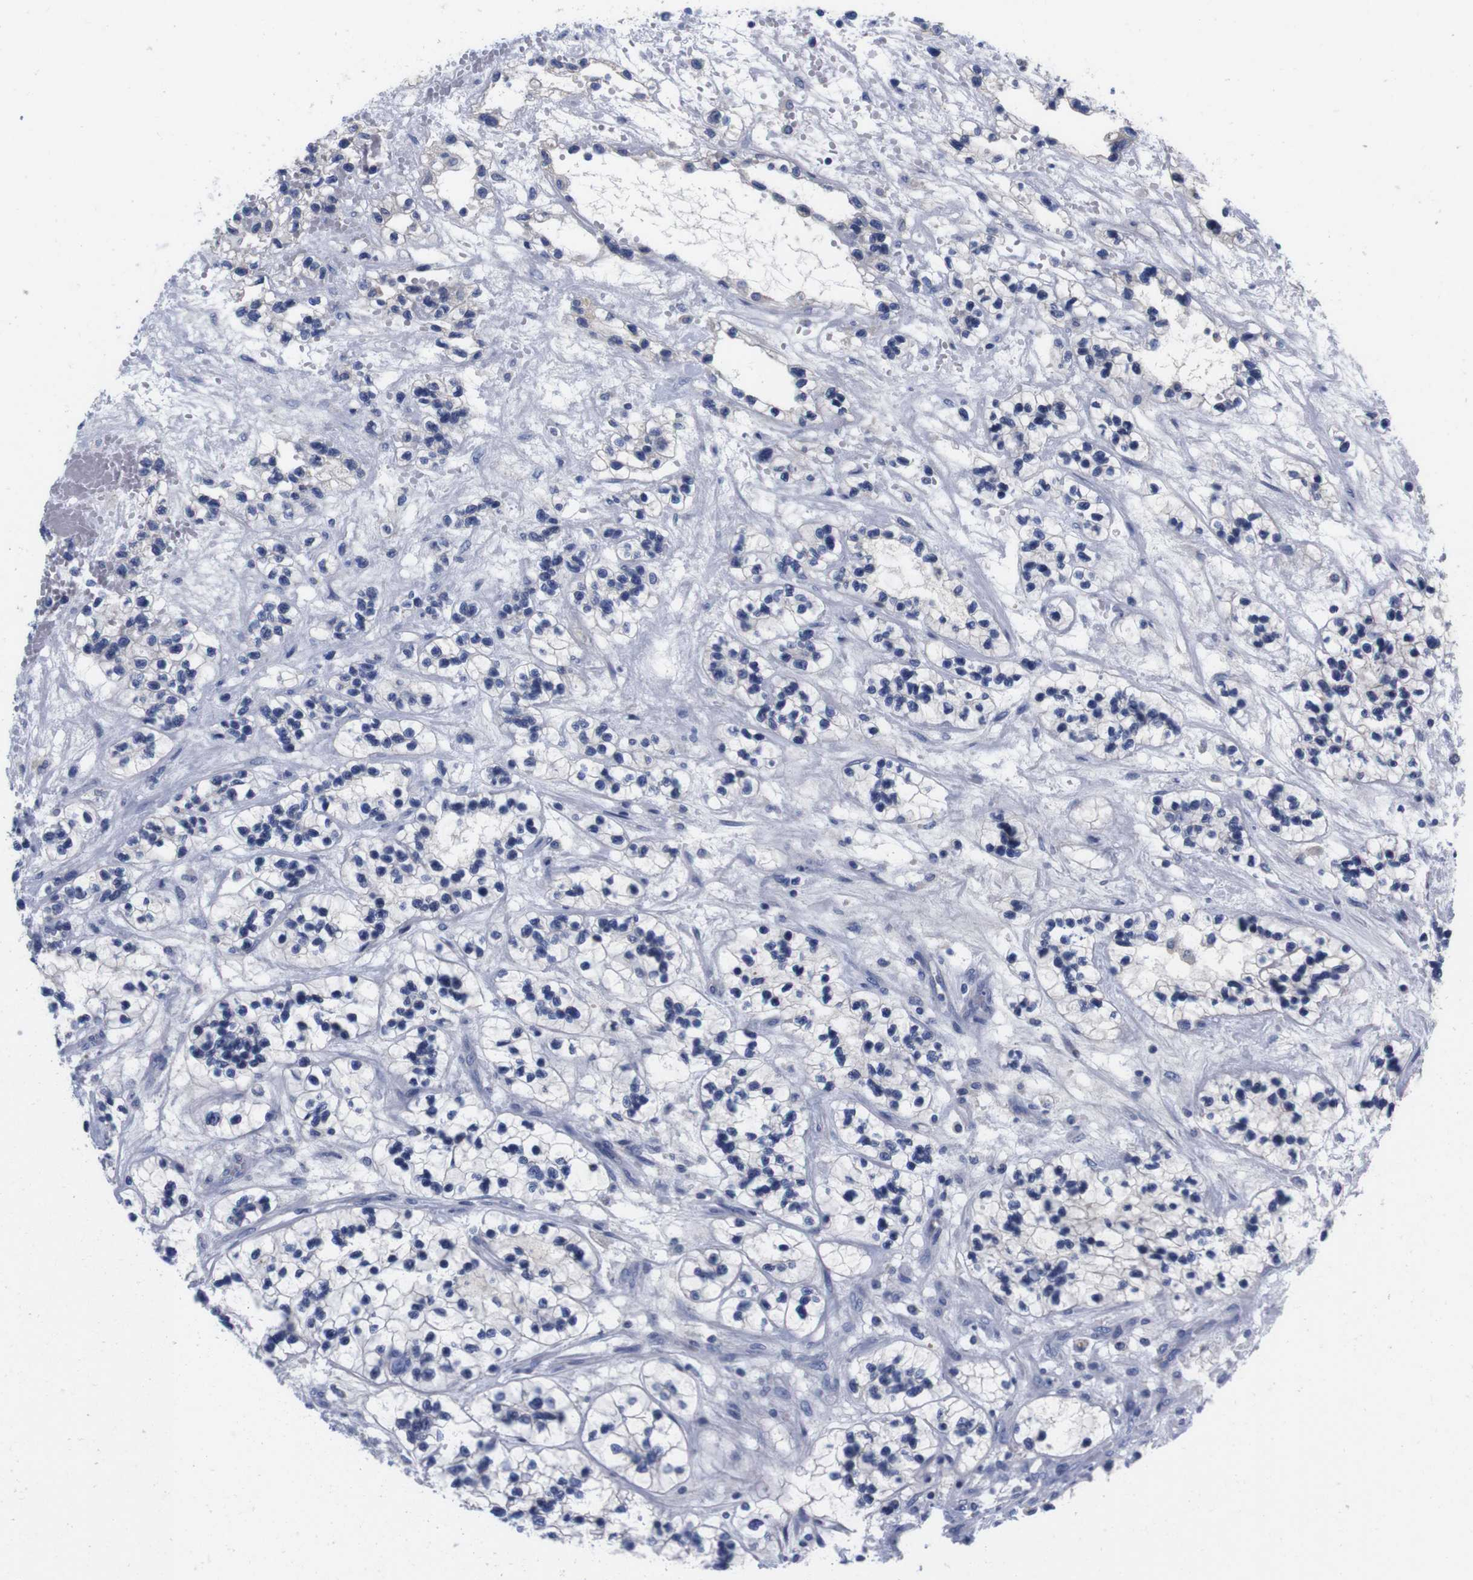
{"staining": {"intensity": "negative", "quantity": "none", "location": "none"}, "tissue": "renal cancer", "cell_type": "Tumor cells", "image_type": "cancer", "snomed": [{"axis": "morphology", "description": "Adenocarcinoma, NOS"}, {"axis": "topography", "description": "Kidney"}], "caption": "Immunohistochemistry (IHC) image of renal adenocarcinoma stained for a protein (brown), which shows no expression in tumor cells.", "gene": "FAM210A", "patient": {"sex": "female", "age": 57}}